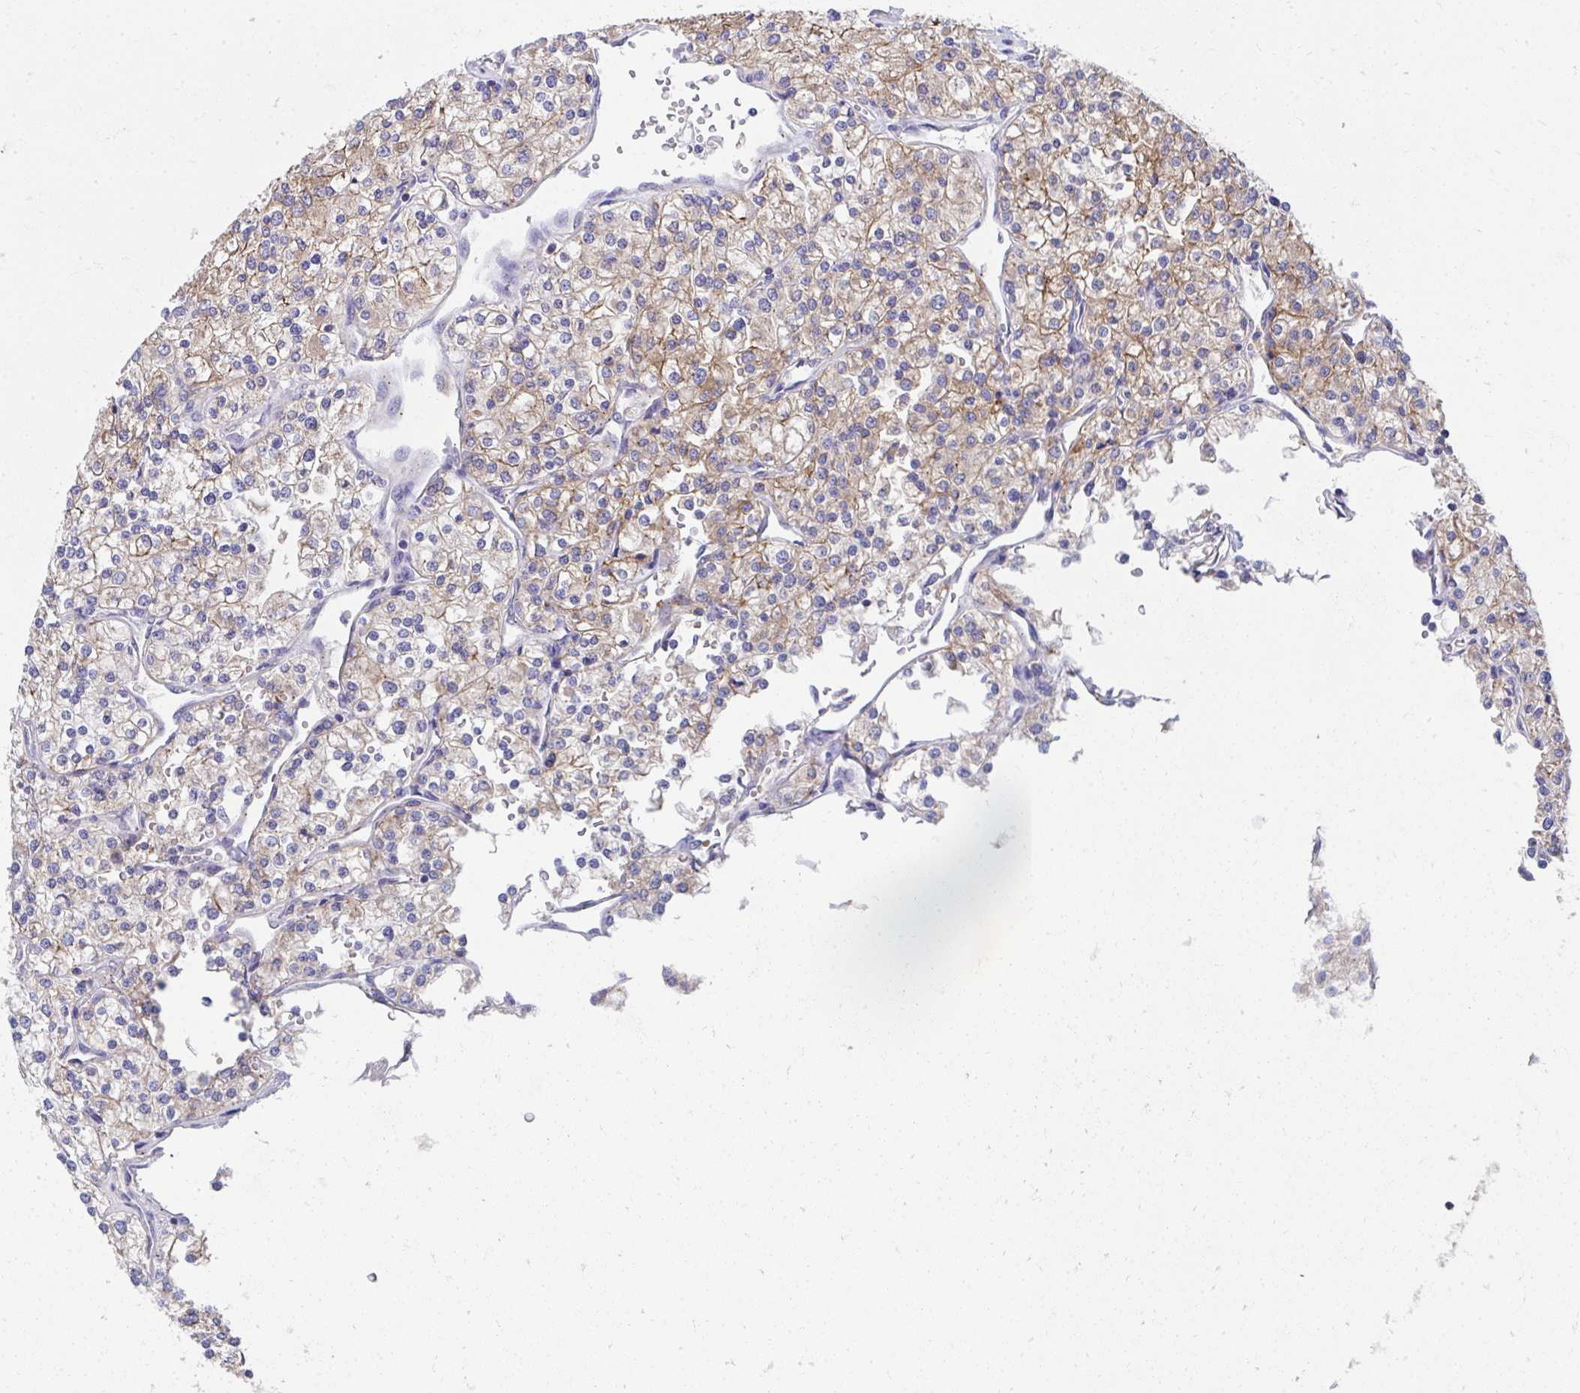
{"staining": {"intensity": "weak", "quantity": ">75%", "location": "cytoplasmic/membranous"}, "tissue": "renal cancer", "cell_type": "Tumor cells", "image_type": "cancer", "snomed": [{"axis": "morphology", "description": "Adenocarcinoma, NOS"}, {"axis": "topography", "description": "Kidney"}], "caption": "Protein positivity by immunohistochemistry (IHC) shows weak cytoplasmic/membranous staining in approximately >75% of tumor cells in adenocarcinoma (renal).", "gene": "TMPRSS2", "patient": {"sex": "male", "age": 80}}